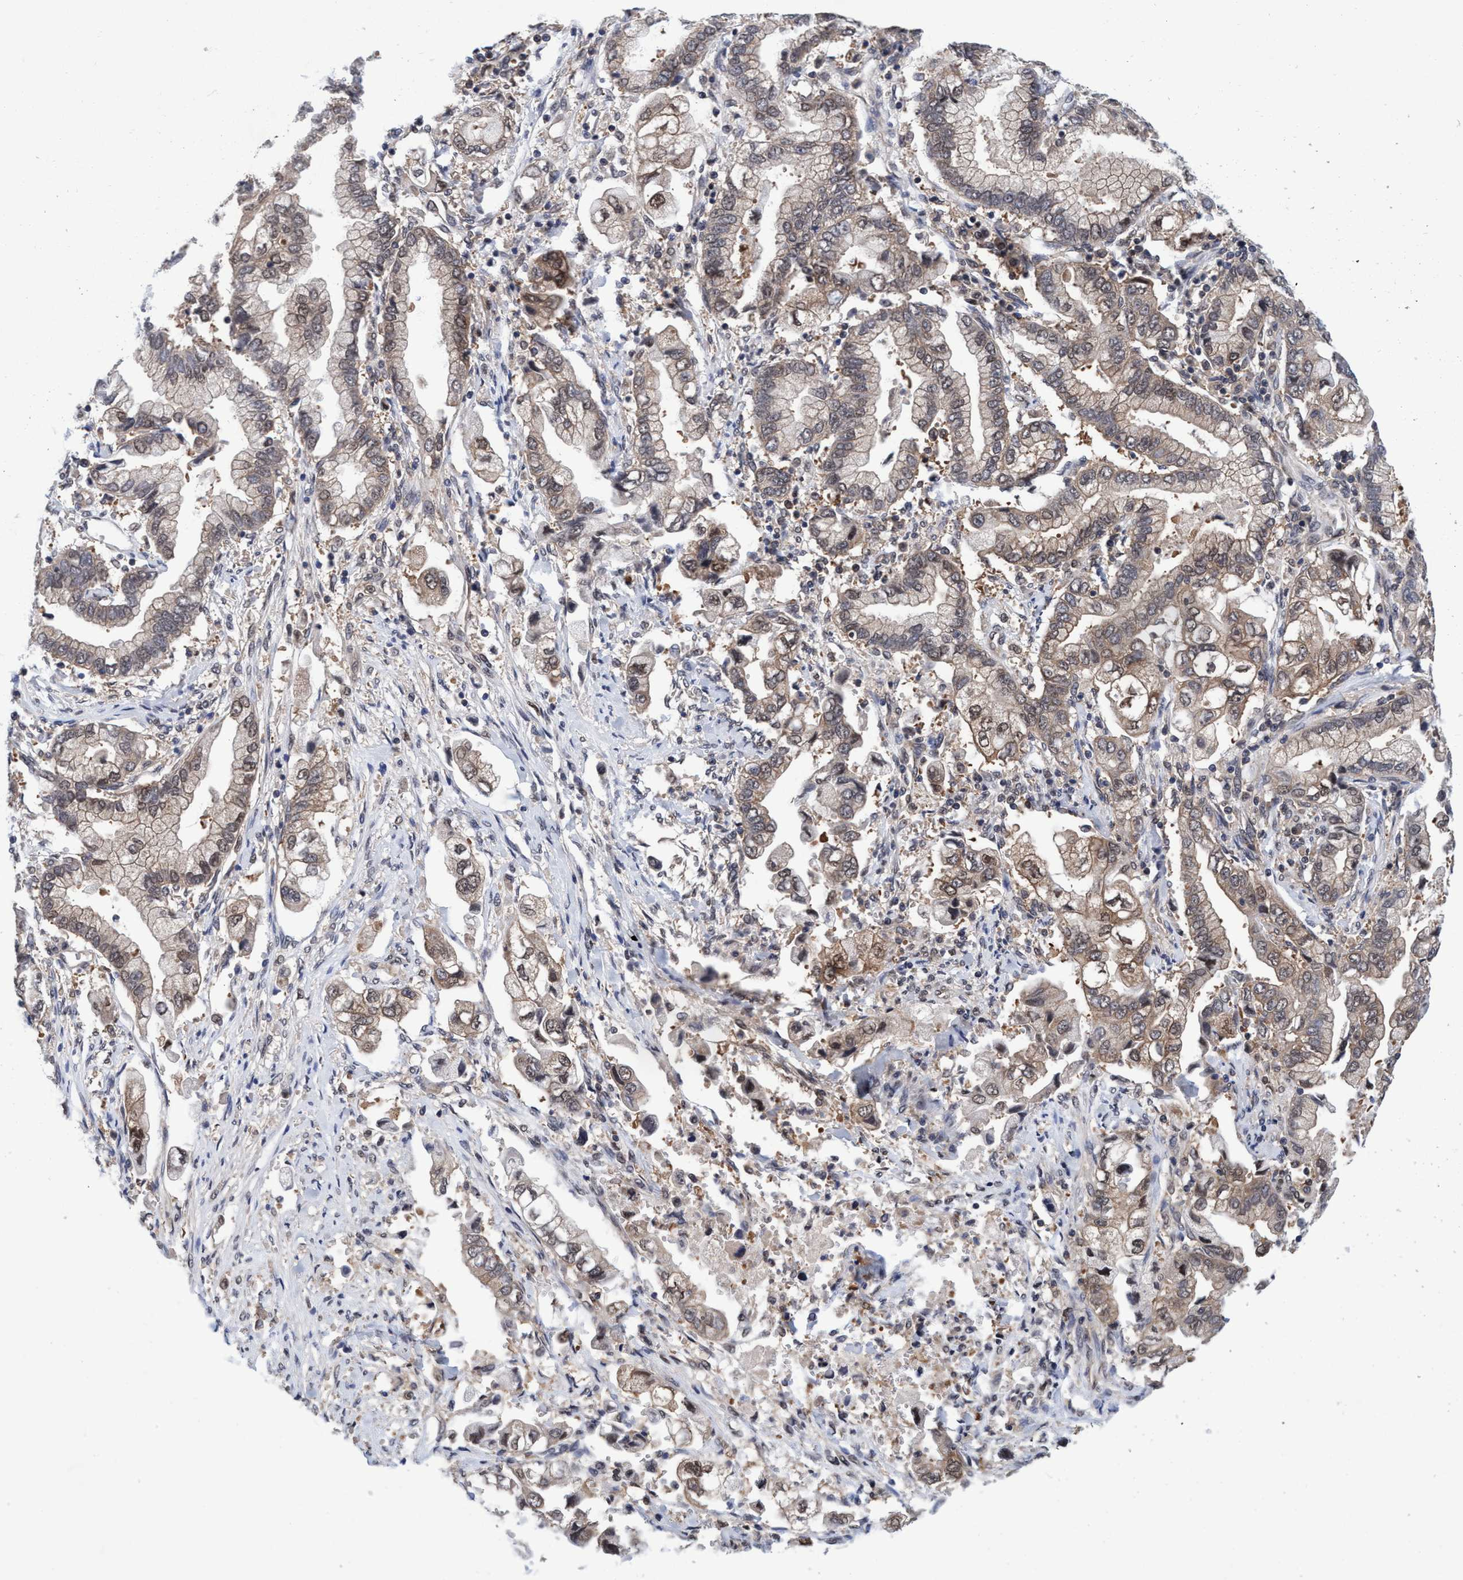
{"staining": {"intensity": "weak", "quantity": ">75%", "location": "cytoplasmic/membranous"}, "tissue": "stomach cancer", "cell_type": "Tumor cells", "image_type": "cancer", "snomed": [{"axis": "morphology", "description": "Normal tissue, NOS"}, {"axis": "morphology", "description": "Adenocarcinoma, NOS"}, {"axis": "topography", "description": "Stomach"}], "caption": "Approximately >75% of tumor cells in human stomach cancer reveal weak cytoplasmic/membranous protein positivity as visualized by brown immunohistochemical staining.", "gene": "PSMD12", "patient": {"sex": "male", "age": 62}}